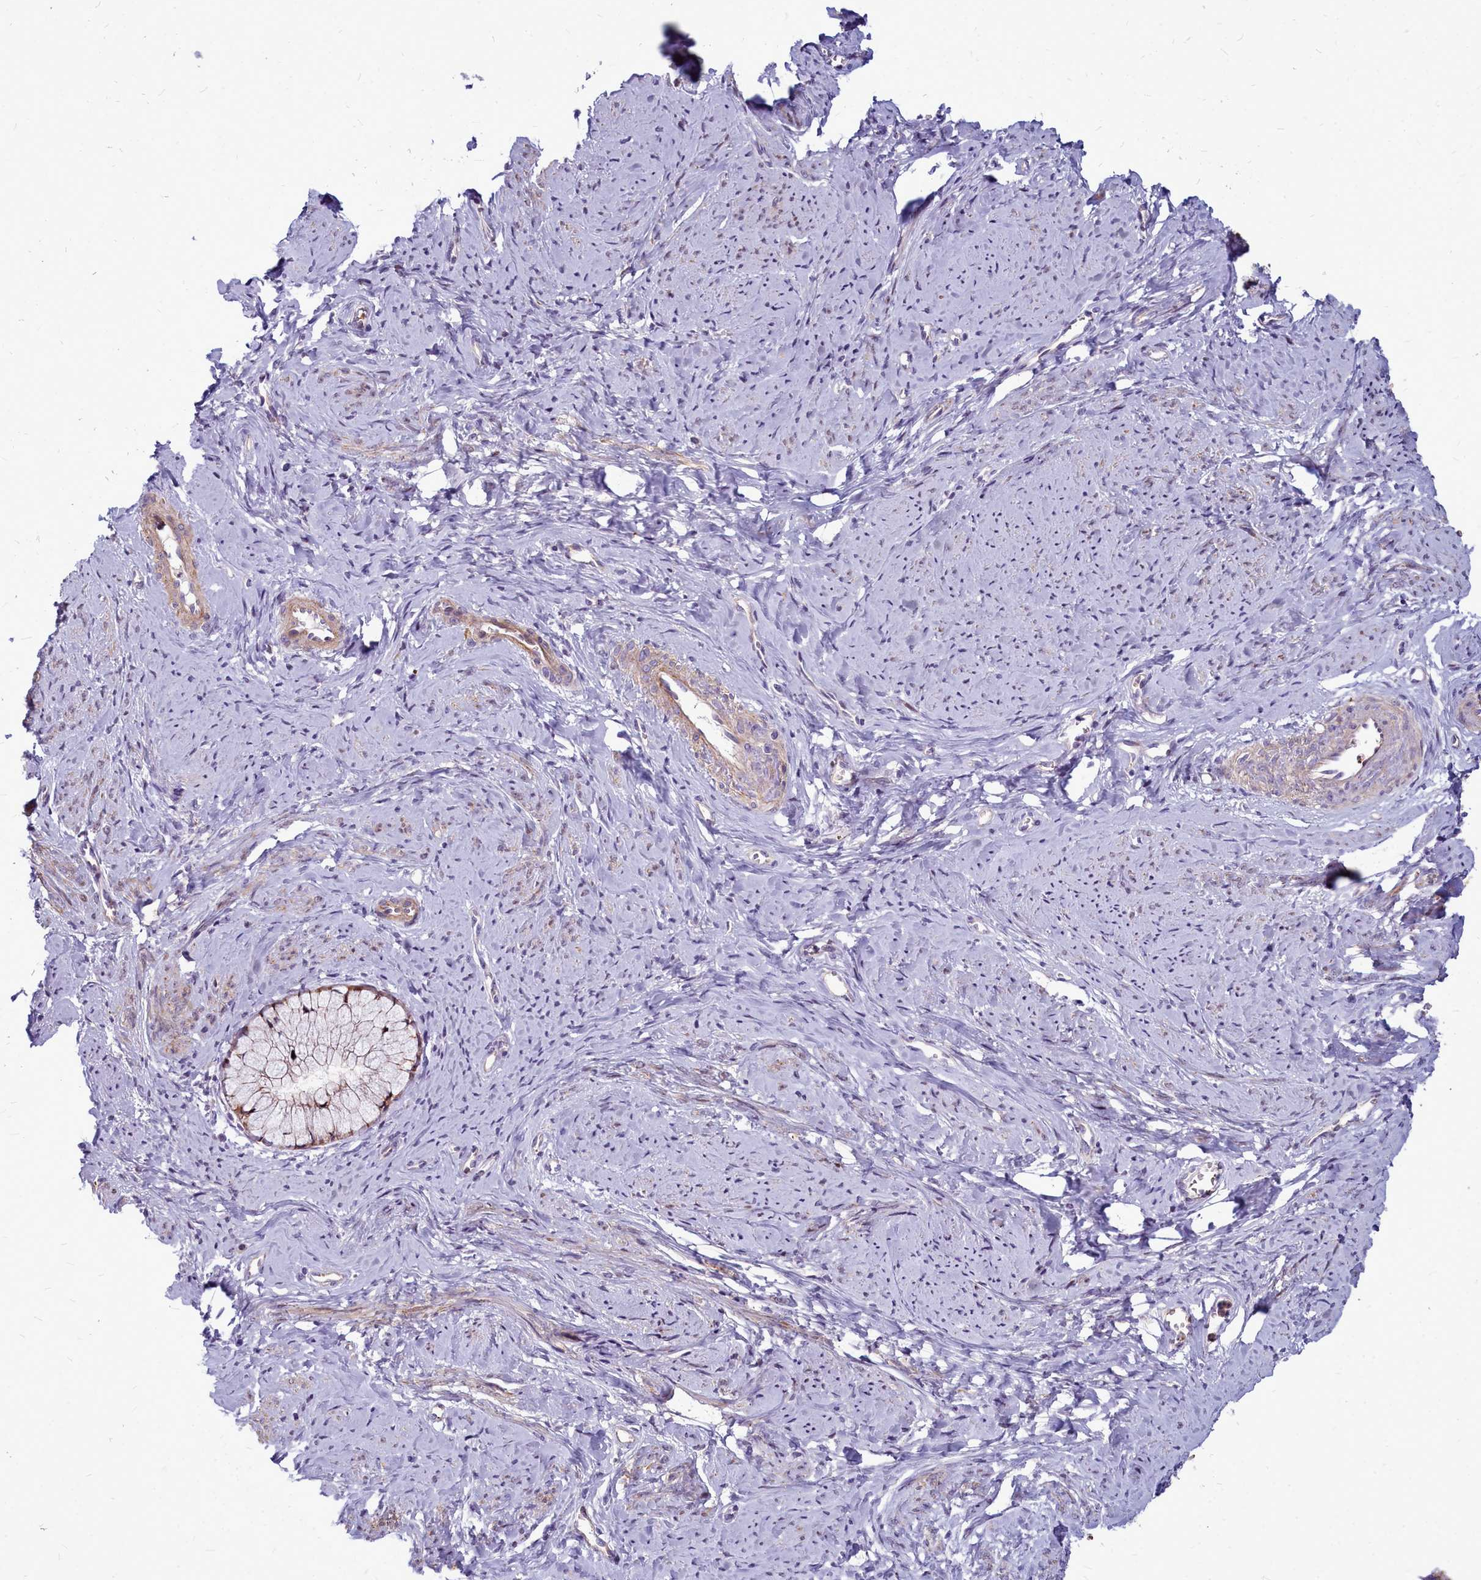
{"staining": {"intensity": "moderate", "quantity": ">75%", "location": "cytoplasmic/membranous"}, "tissue": "cervix", "cell_type": "Glandular cells", "image_type": "normal", "snomed": [{"axis": "morphology", "description": "Normal tissue, NOS"}, {"axis": "topography", "description": "Cervix"}], "caption": "Immunohistochemistry (IHC) of unremarkable cervix exhibits medium levels of moderate cytoplasmic/membranous expression in about >75% of glandular cells. Using DAB (3,3'-diaminobenzidine) (brown) and hematoxylin (blue) stains, captured at high magnification using brightfield microscopy.", "gene": "TTC5", "patient": {"sex": "female", "age": 42}}